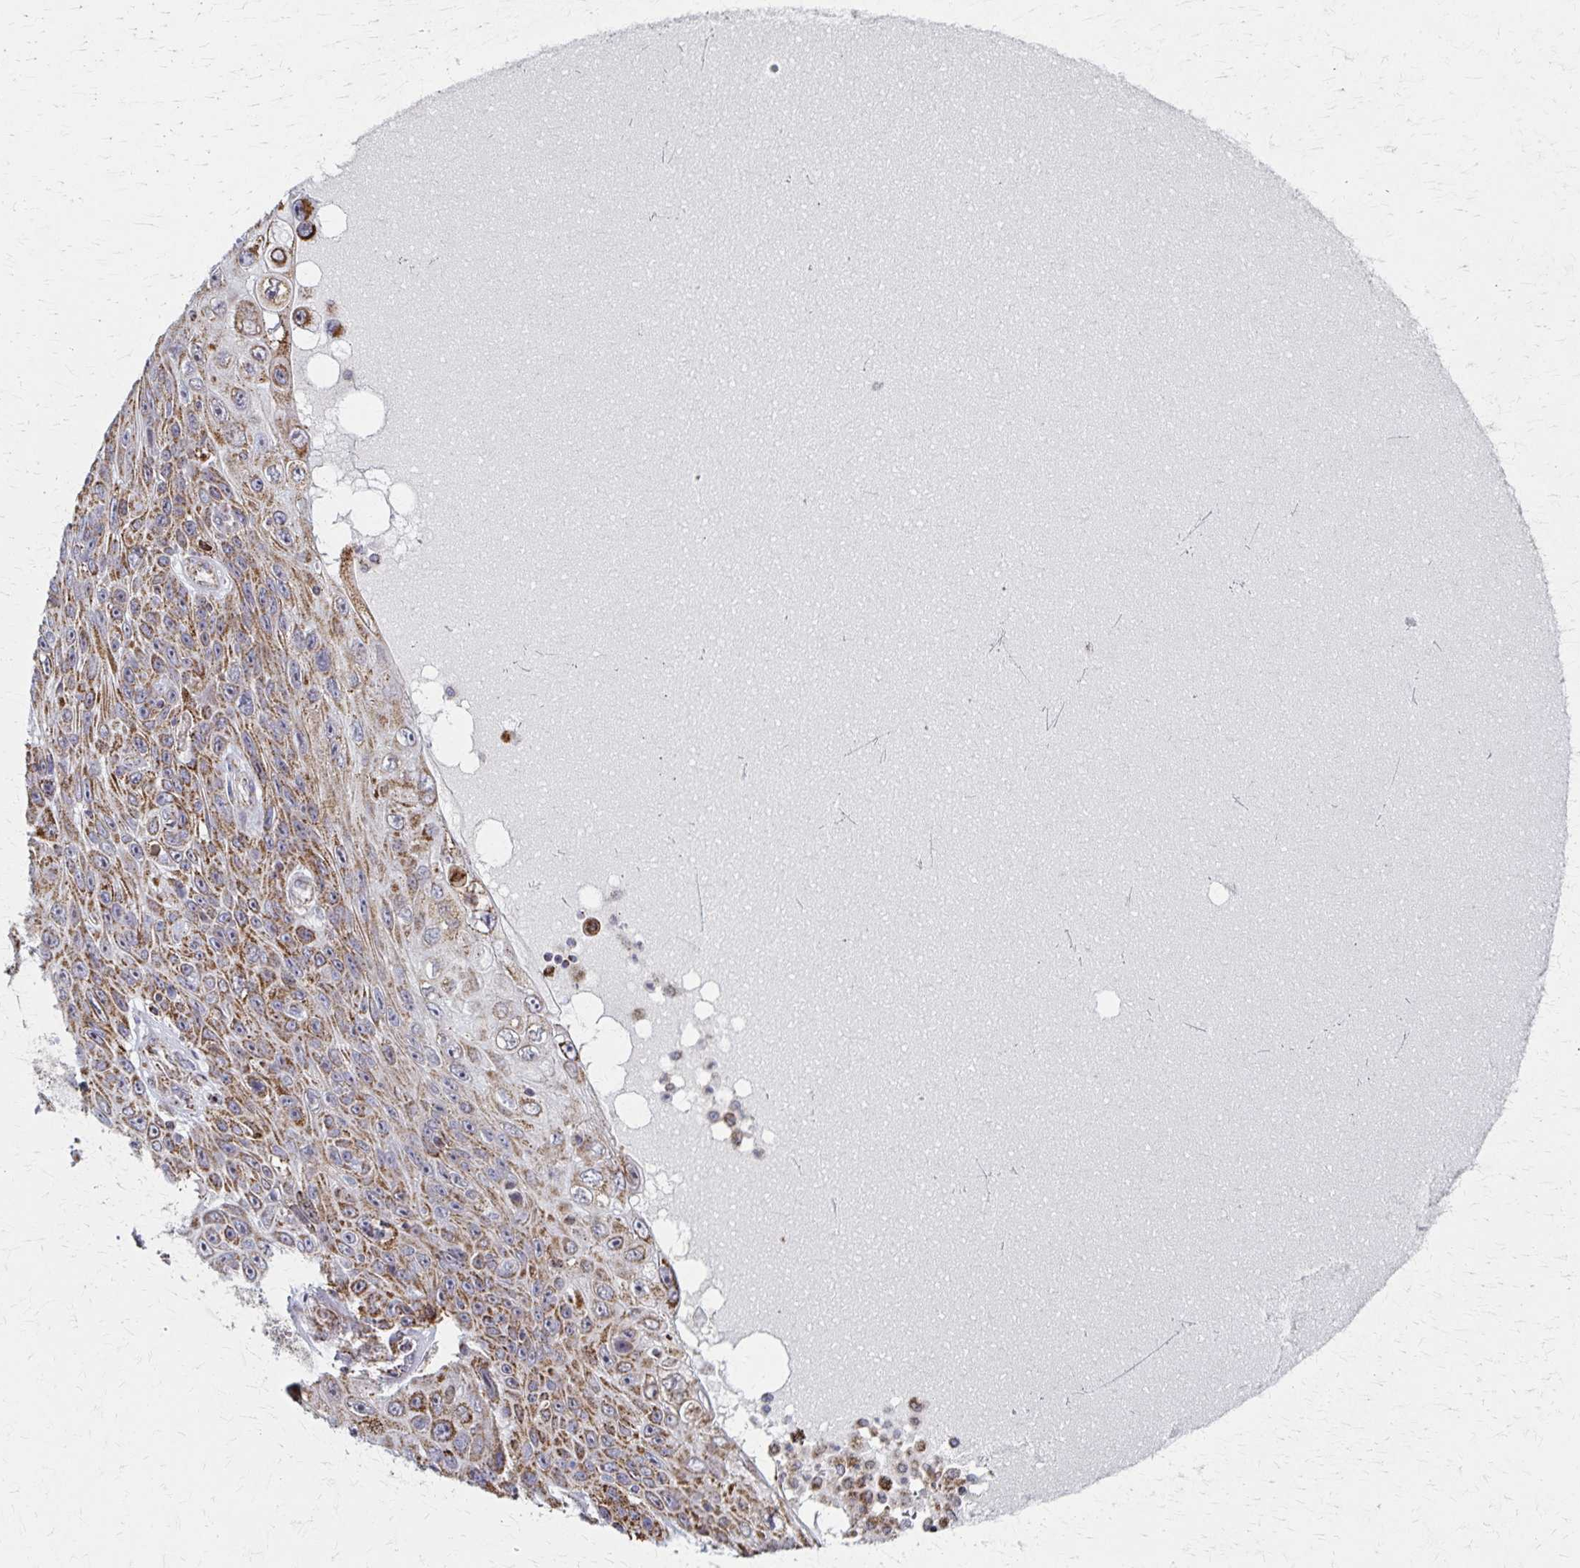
{"staining": {"intensity": "moderate", "quantity": ">75%", "location": "cytoplasmic/membranous"}, "tissue": "skin cancer", "cell_type": "Tumor cells", "image_type": "cancer", "snomed": [{"axis": "morphology", "description": "Squamous cell carcinoma, NOS"}, {"axis": "topography", "description": "Skin"}], "caption": "IHC (DAB (3,3'-diaminobenzidine)) staining of human skin squamous cell carcinoma reveals moderate cytoplasmic/membranous protein positivity in about >75% of tumor cells.", "gene": "DYRK4", "patient": {"sex": "male", "age": 82}}